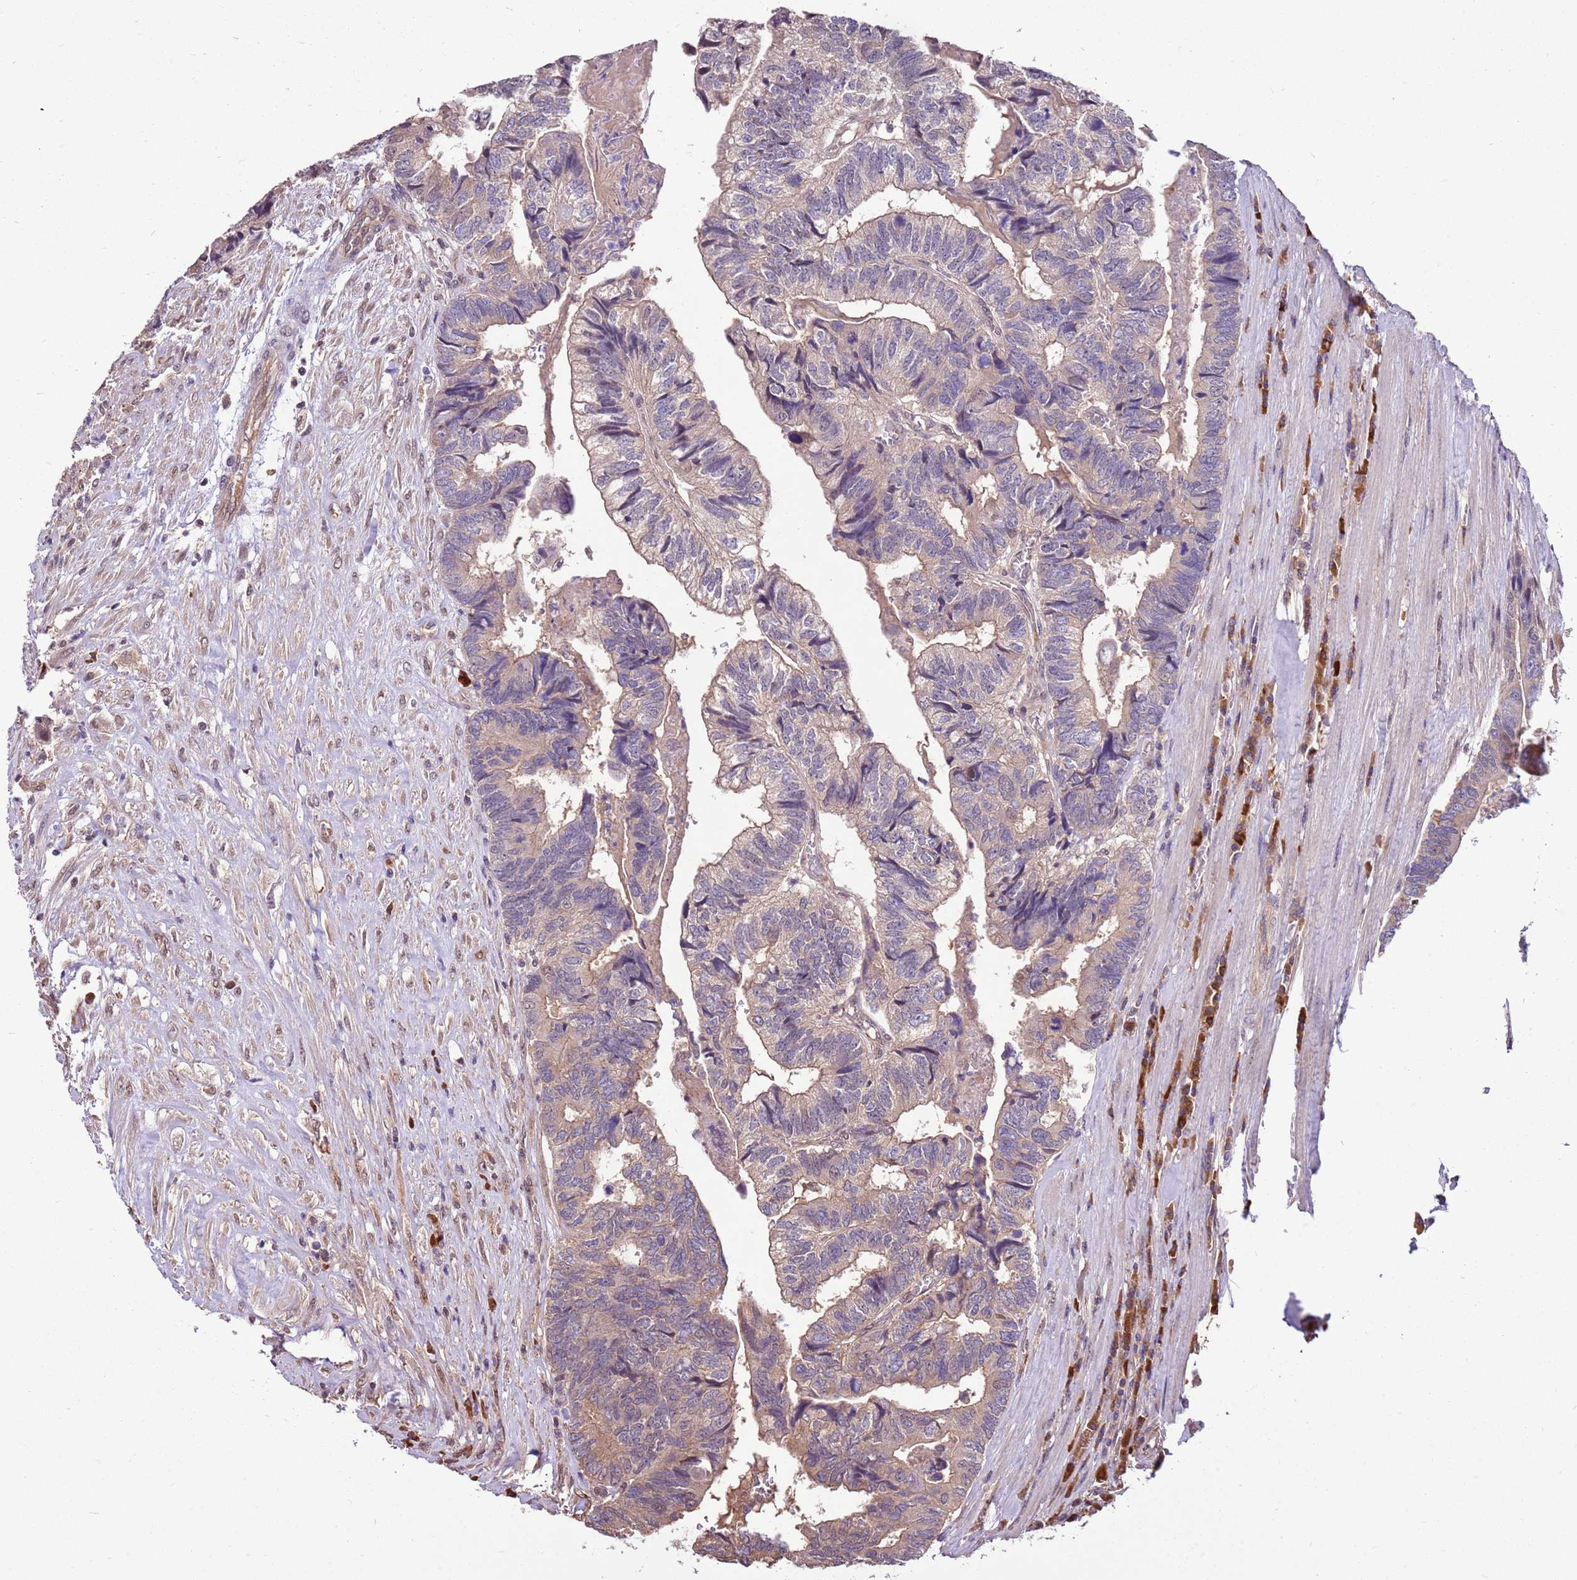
{"staining": {"intensity": "weak", "quantity": "25%-75%", "location": "cytoplasmic/membranous"}, "tissue": "colorectal cancer", "cell_type": "Tumor cells", "image_type": "cancer", "snomed": [{"axis": "morphology", "description": "Adenocarcinoma, NOS"}, {"axis": "topography", "description": "Colon"}], "caption": "Colorectal adenocarcinoma stained with a brown dye demonstrates weak cytoplasmic/membranous positive staining in approximately 25%-75% of tumor cells.", "gene": "BBS5", "patient": {"sex": "female", "age": 67}}